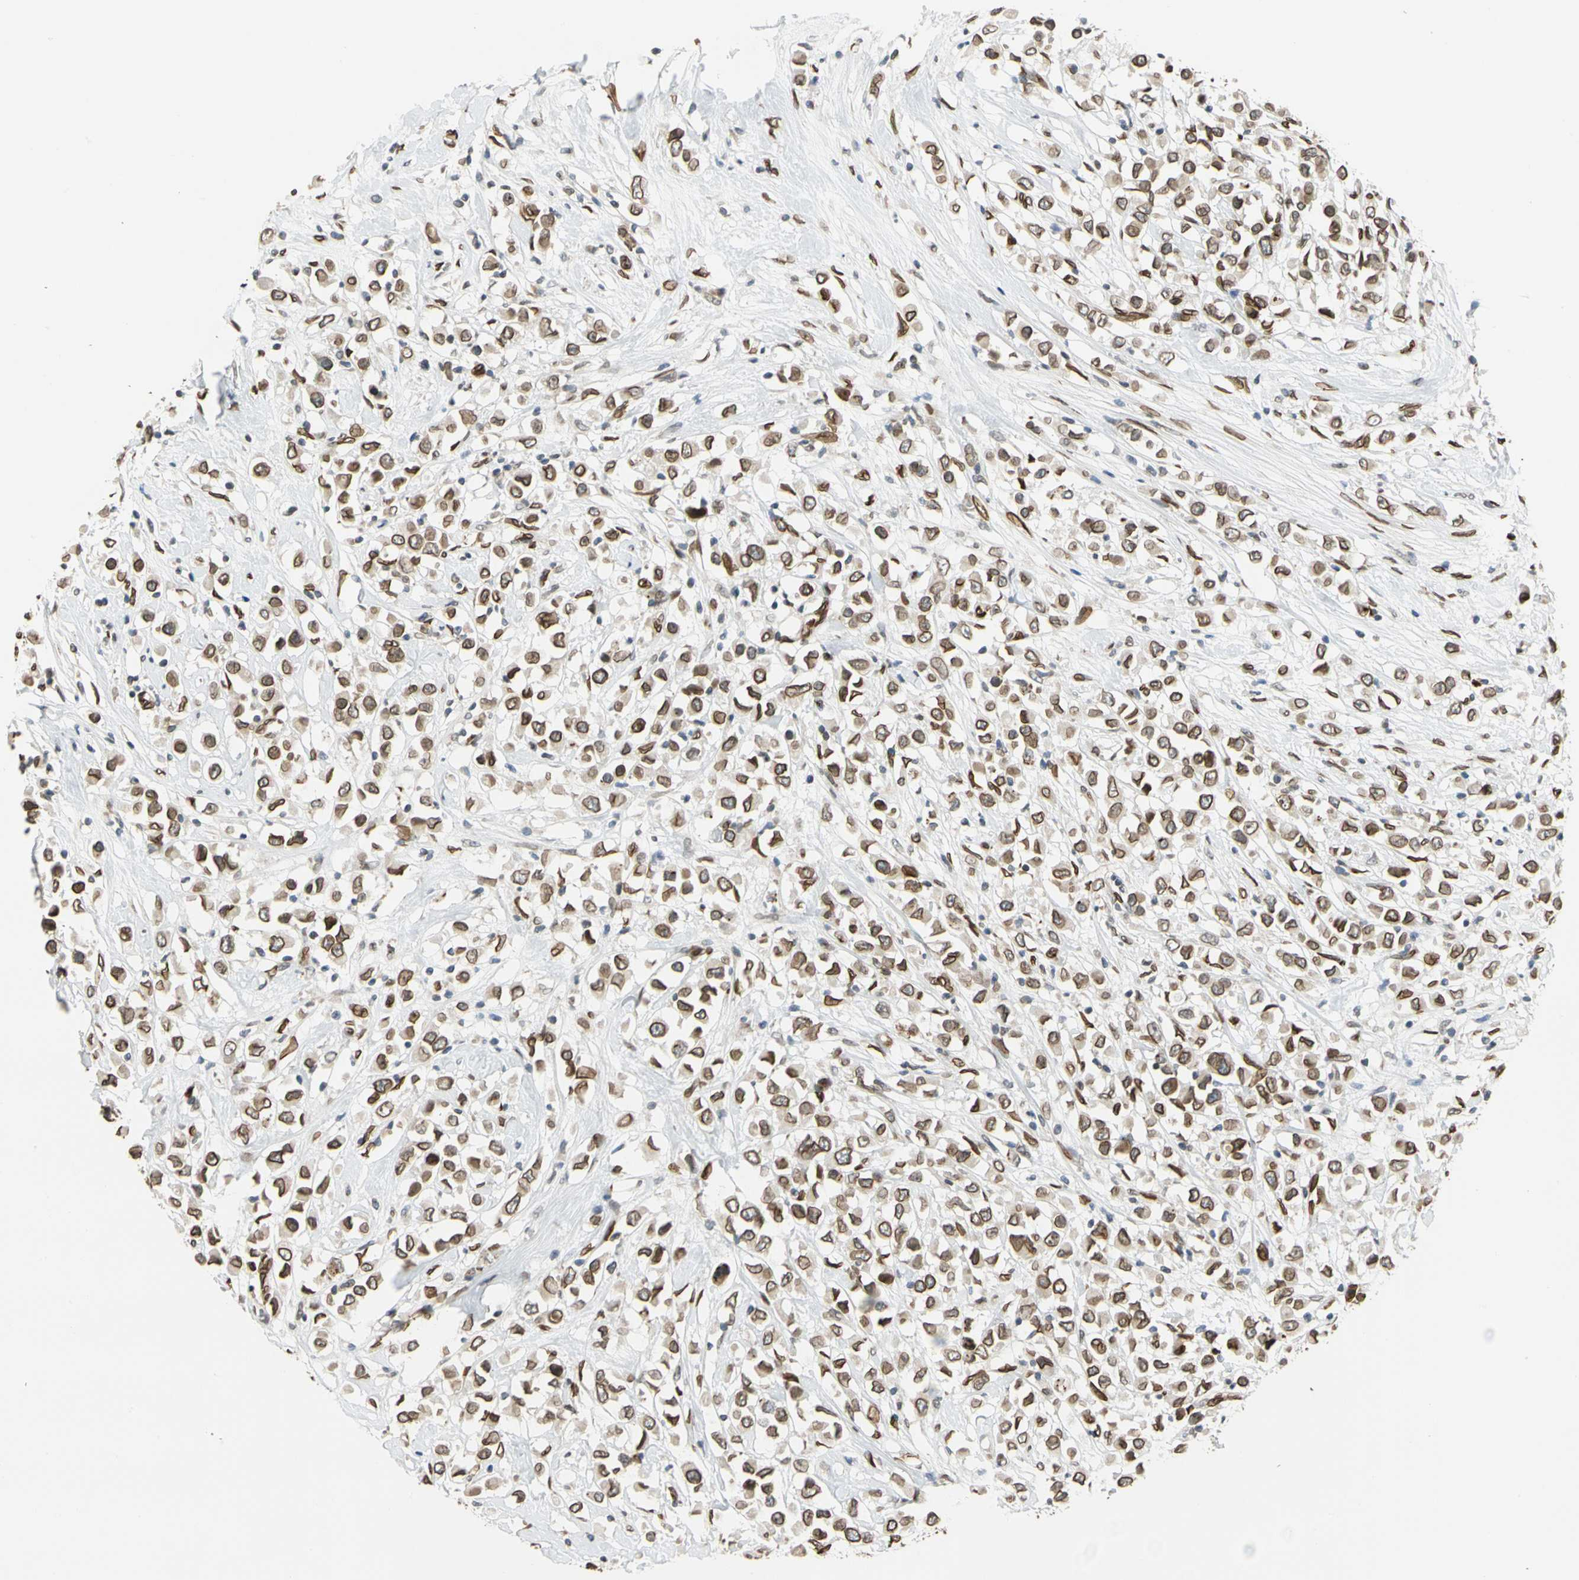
{"staining": {"intensity": "strong", "quantity": ">75%", "location": "cytoplasmic/membranous,nuclear"}, "tissue": "breast cancer", "cell_type": "Tumor cells", "image_type": "cancer", "snomed": [{"axis": "morphology", "description": "Duct carcinoma"}, {"axis": "topography", "description": "Breast"}], "caption": "Strong cytoplasmic/membranous and nuclear protein positivity is present in about >75% of tumor cells in breast intraductal carcinoma.", "gene": "SUN1", "patient": {"sex": "female", "age": 61}}